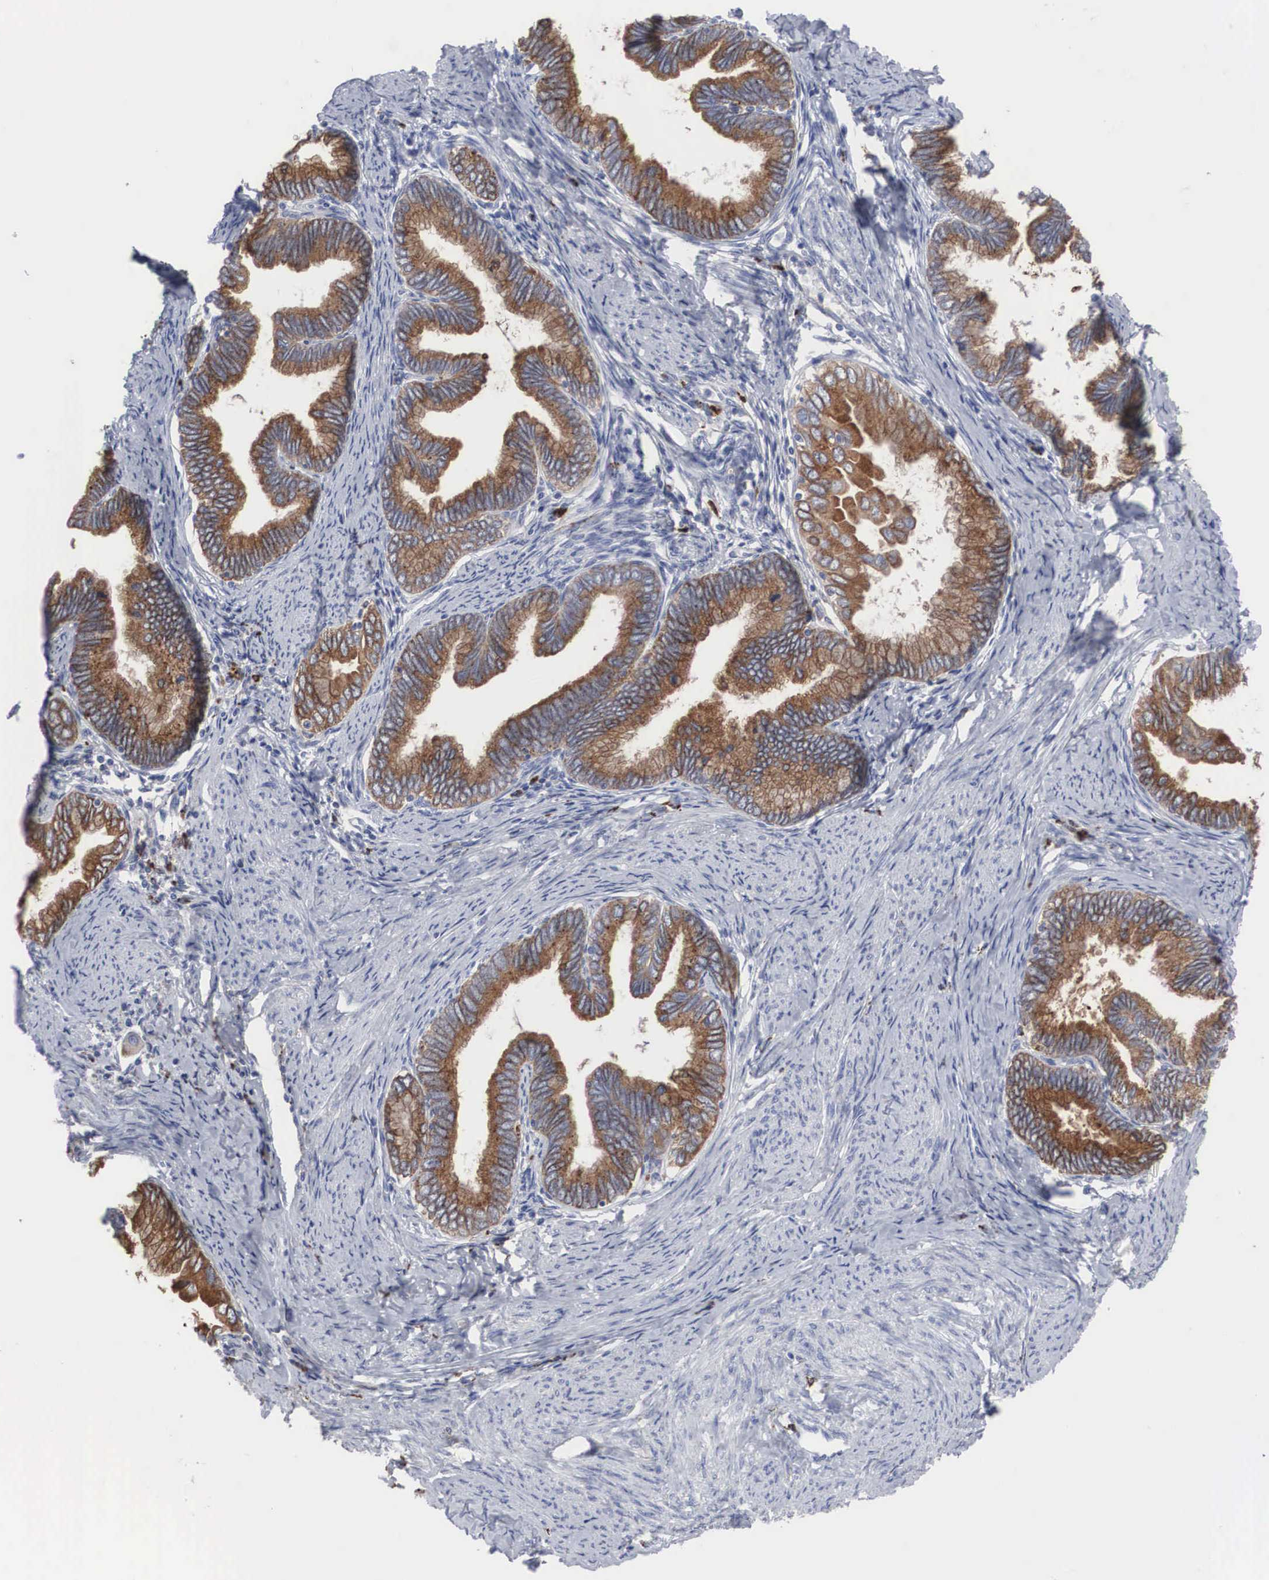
{"staining": {"intensity": "moderate", "quantity": ">75%", "location": "cytoplasmic/membranous"}, "tissue": "cervical cancer", "cell_type": "Tumor cells", "image_type": "cancer", "snomed": [{"axis": "morphology", "description": "Adenocarcinoma, NOS"}, {"axis": "topography", "description": "Cervix"}], "caption": "Adenocarcinoma (cervical) tissue displays moderate cytoplasmic/membranous staining in about >75% of tumor cells", "gene": "LGALS3BP", "patient": {"sex": "female", "age": 49}}